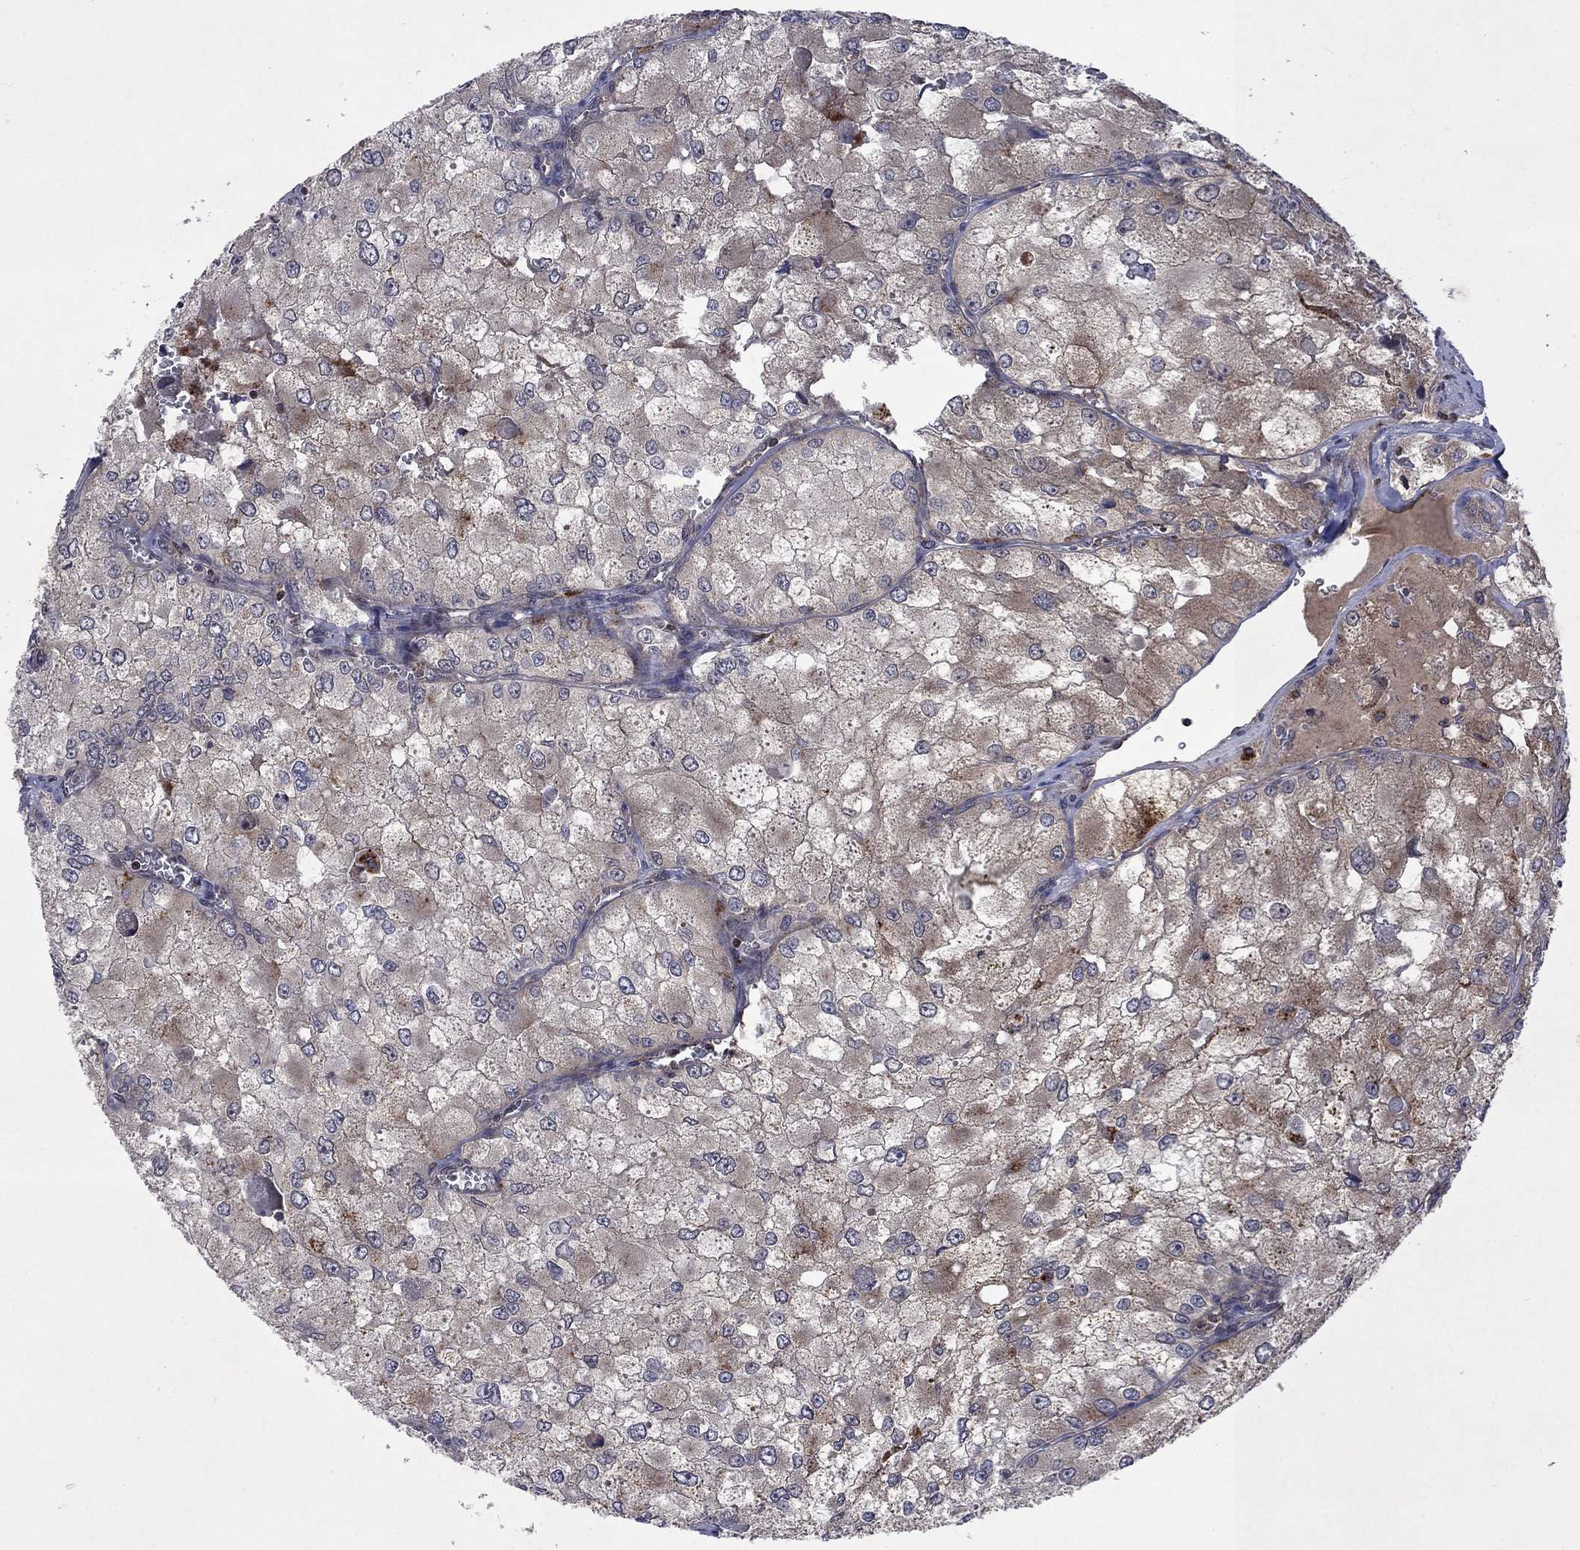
{"staining": {"intensity": "weak", "quantity": "<25%", "location": "cytoplasmic/membranous"}, "tissue": "renal cancer", "cell_type": "Tumor cells", "image_type": "cancer", "snomed": [{"axis": "morphology", "description": "Adenocarcinoma, NOS"}, {"axis": "topography", "description": "Kidney"}], "caption": "Micrograph shows no protein staining in tumor cells of renal adenocarcinoma tissue.", "gene": "TMEM33", "patient": {"sex": "female", "age": 70}}